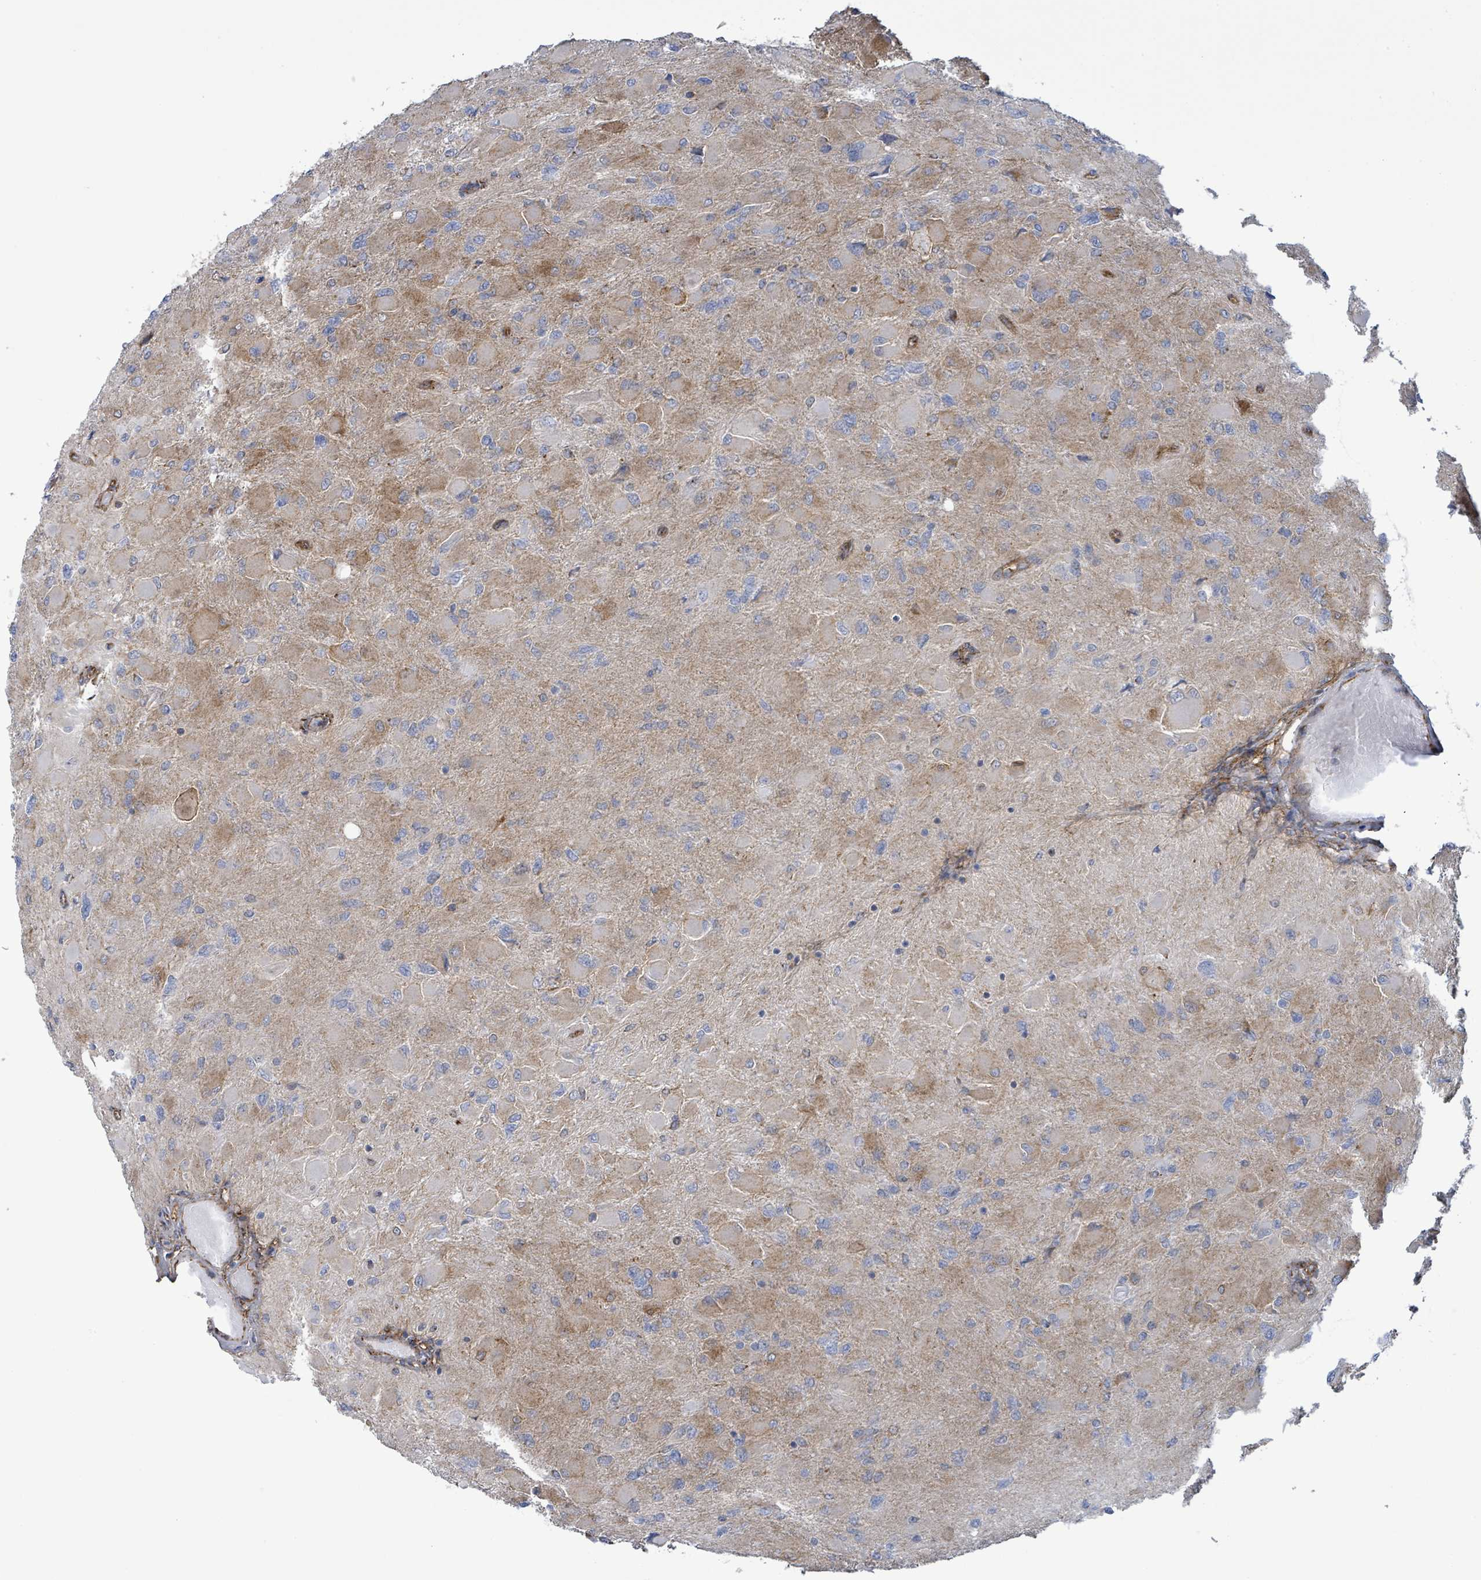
{"staining": {"intensity": "negative", "quantity": "none", "location": "none"}, "tissue": "glioma", "cell_type": "Tumor cells", "image_type": "cancer", "snomed": [{"axis": "morphology", "description": "Glioma, malignant, High grade"}, {"axis": "topography", "description": "Cerebral cortex"}], "caption": "Tumor cells show no significant staining in glioma. Brightfield microscopy of IHC stained with DAB (3,3'-diaminobenzidine) (brown) and hematoxylin (blue), captured at high magnification.", "gene": "EGFL7", "patient": {"sex": "female", "age": 36}}